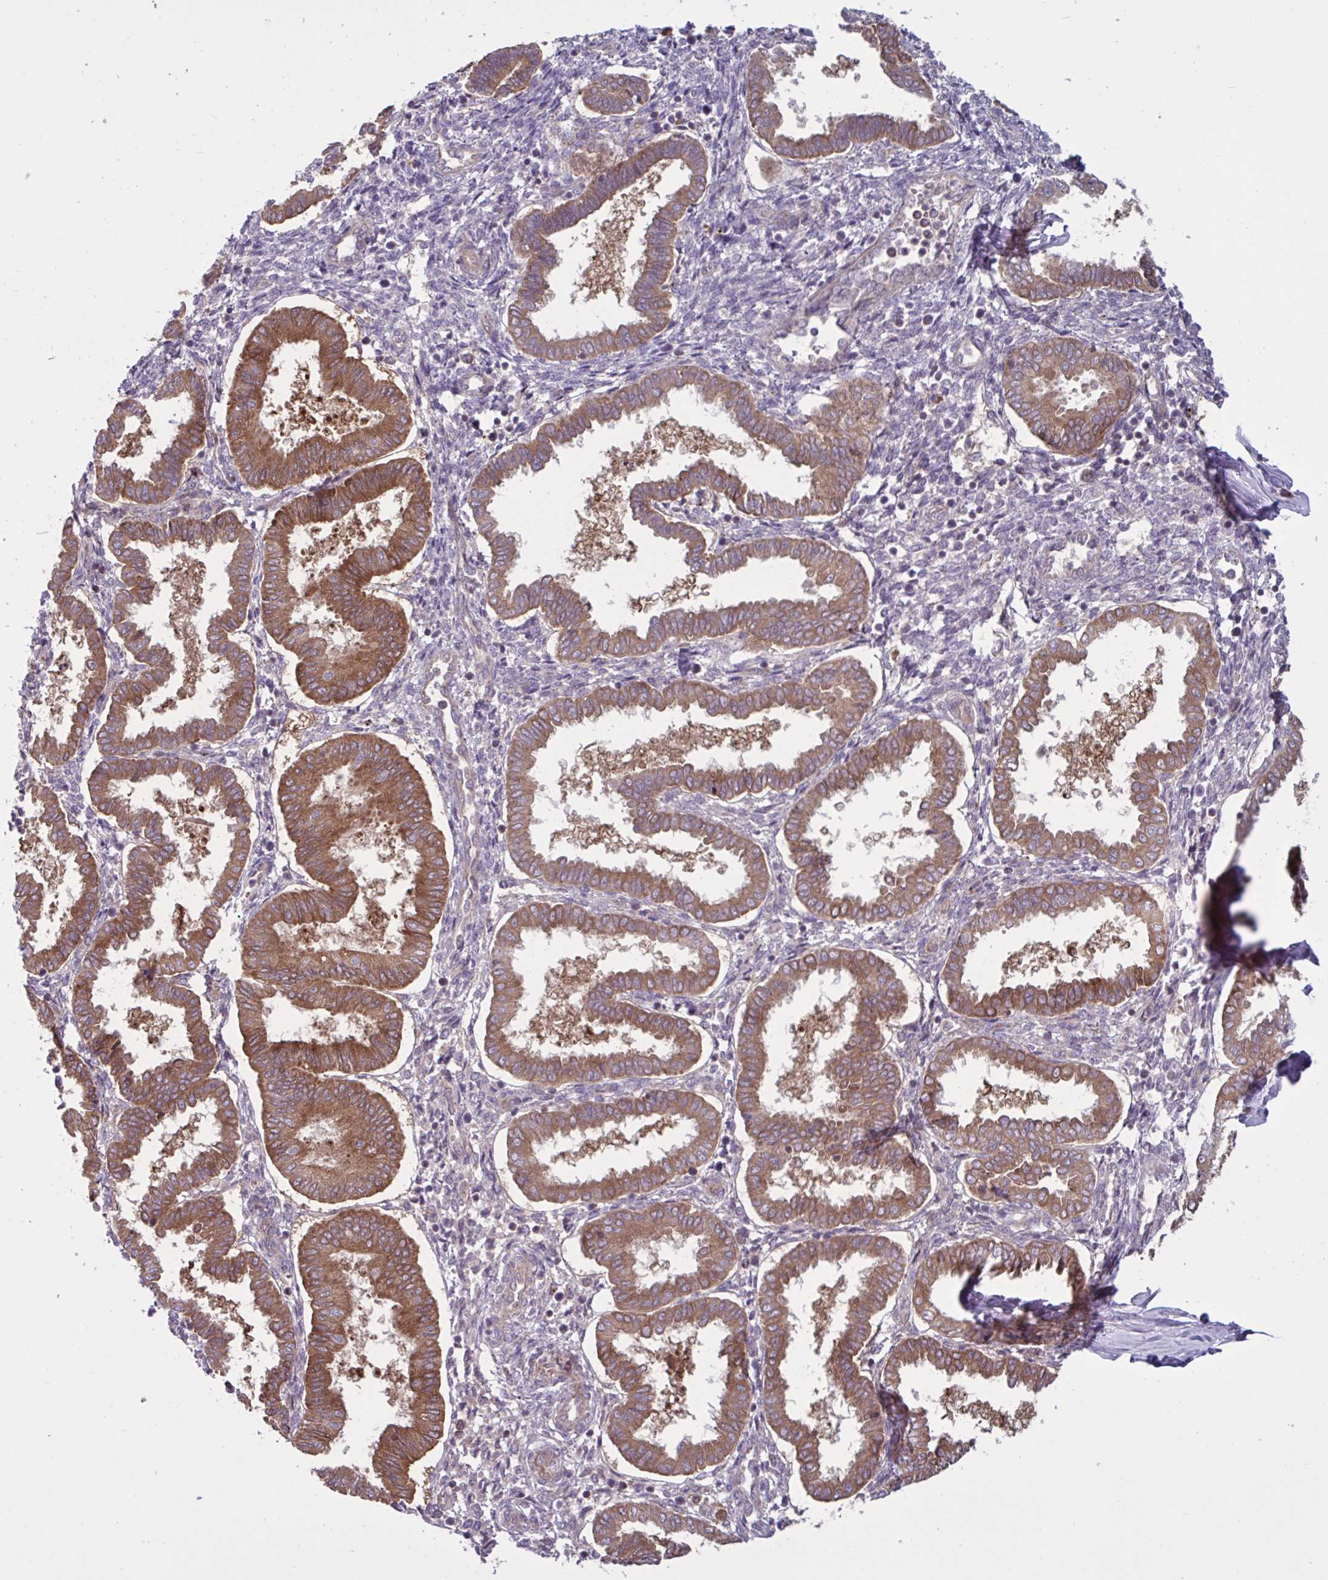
{"staining": {"intensity": "weak", "quantity": "25%-75%", "location": "cytoplasmic/membranous"}, "tissue": "endometrium", "cell_type": "Cells in endometrial stroma", "image_type": "normal", "snomed": [{"axis": "morphology", "description": "Normal tissue, NOS"}, {"axis": "topography", "description": "Endometrium"}], "caption": "About 25%-75% of cells in endometrial stroma in normal endometrium show weak cytoplasmic/membranous protein positivity as visualized by brown immunohistochemical staining.", "gene": "GLTP", "patient": {"sex": "female", "age": 24}}